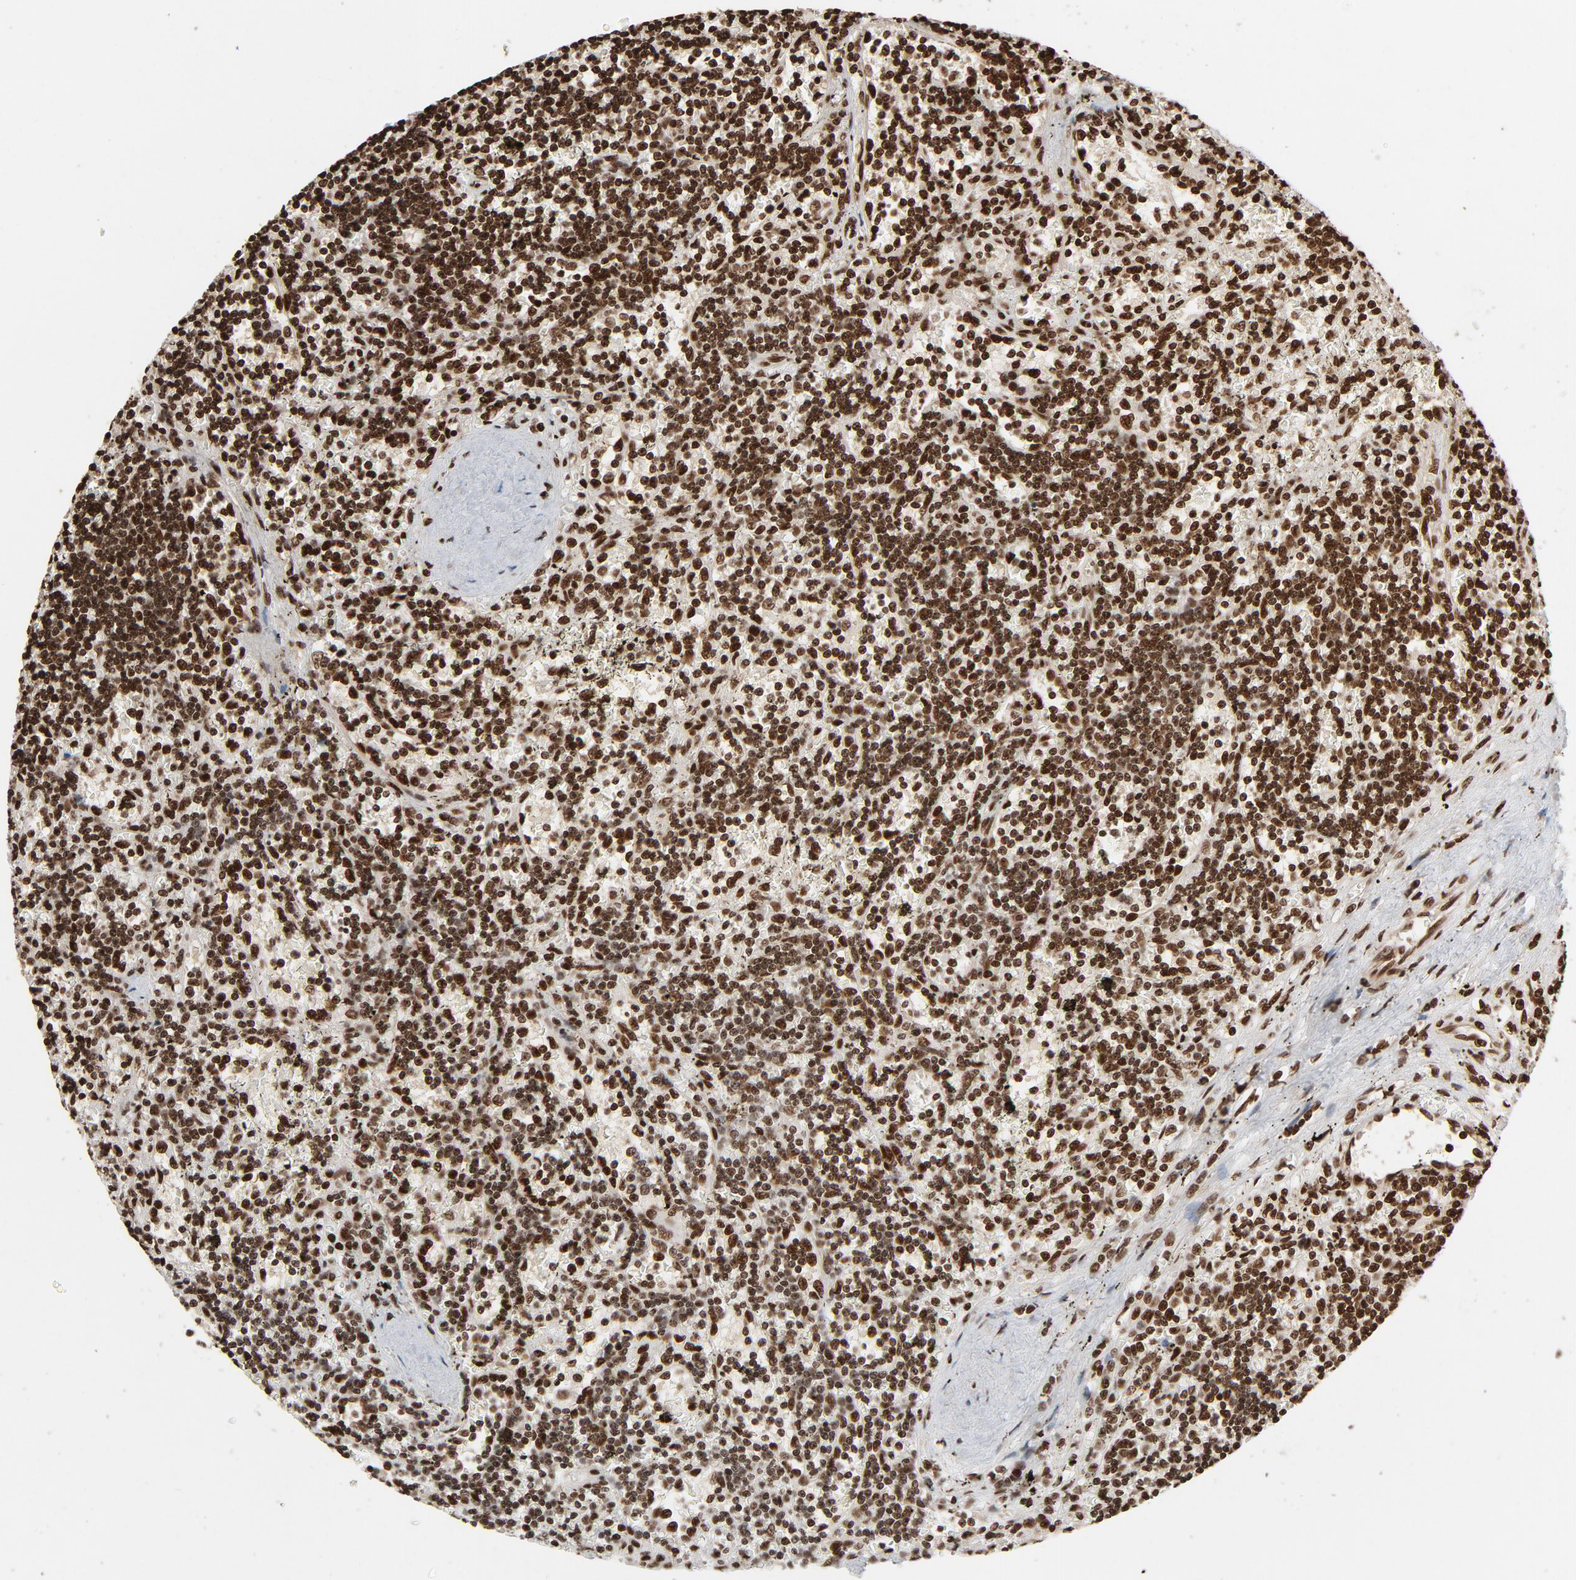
{"staining": {"intensity": "strong", "quantity": ">75%", "location": "nuclear"}, "tissue": "lymphoma", "cell_type": "Tumor cells", "image_type": "cancer", "snomed": [{"axis": "morphology", "description": "Malignant lymphoma, non-Hodgkin's type, Low grade"}, {"axis": "topography", "description": "Spleen"}], "caption": "Human lymphoma stained for a protein (brown) demonstrates strong nuclear positive staining in approximately >75% of tumor cells.", "gene": "TP53BP1", "patient": {"sex": "male", "age": 60}}